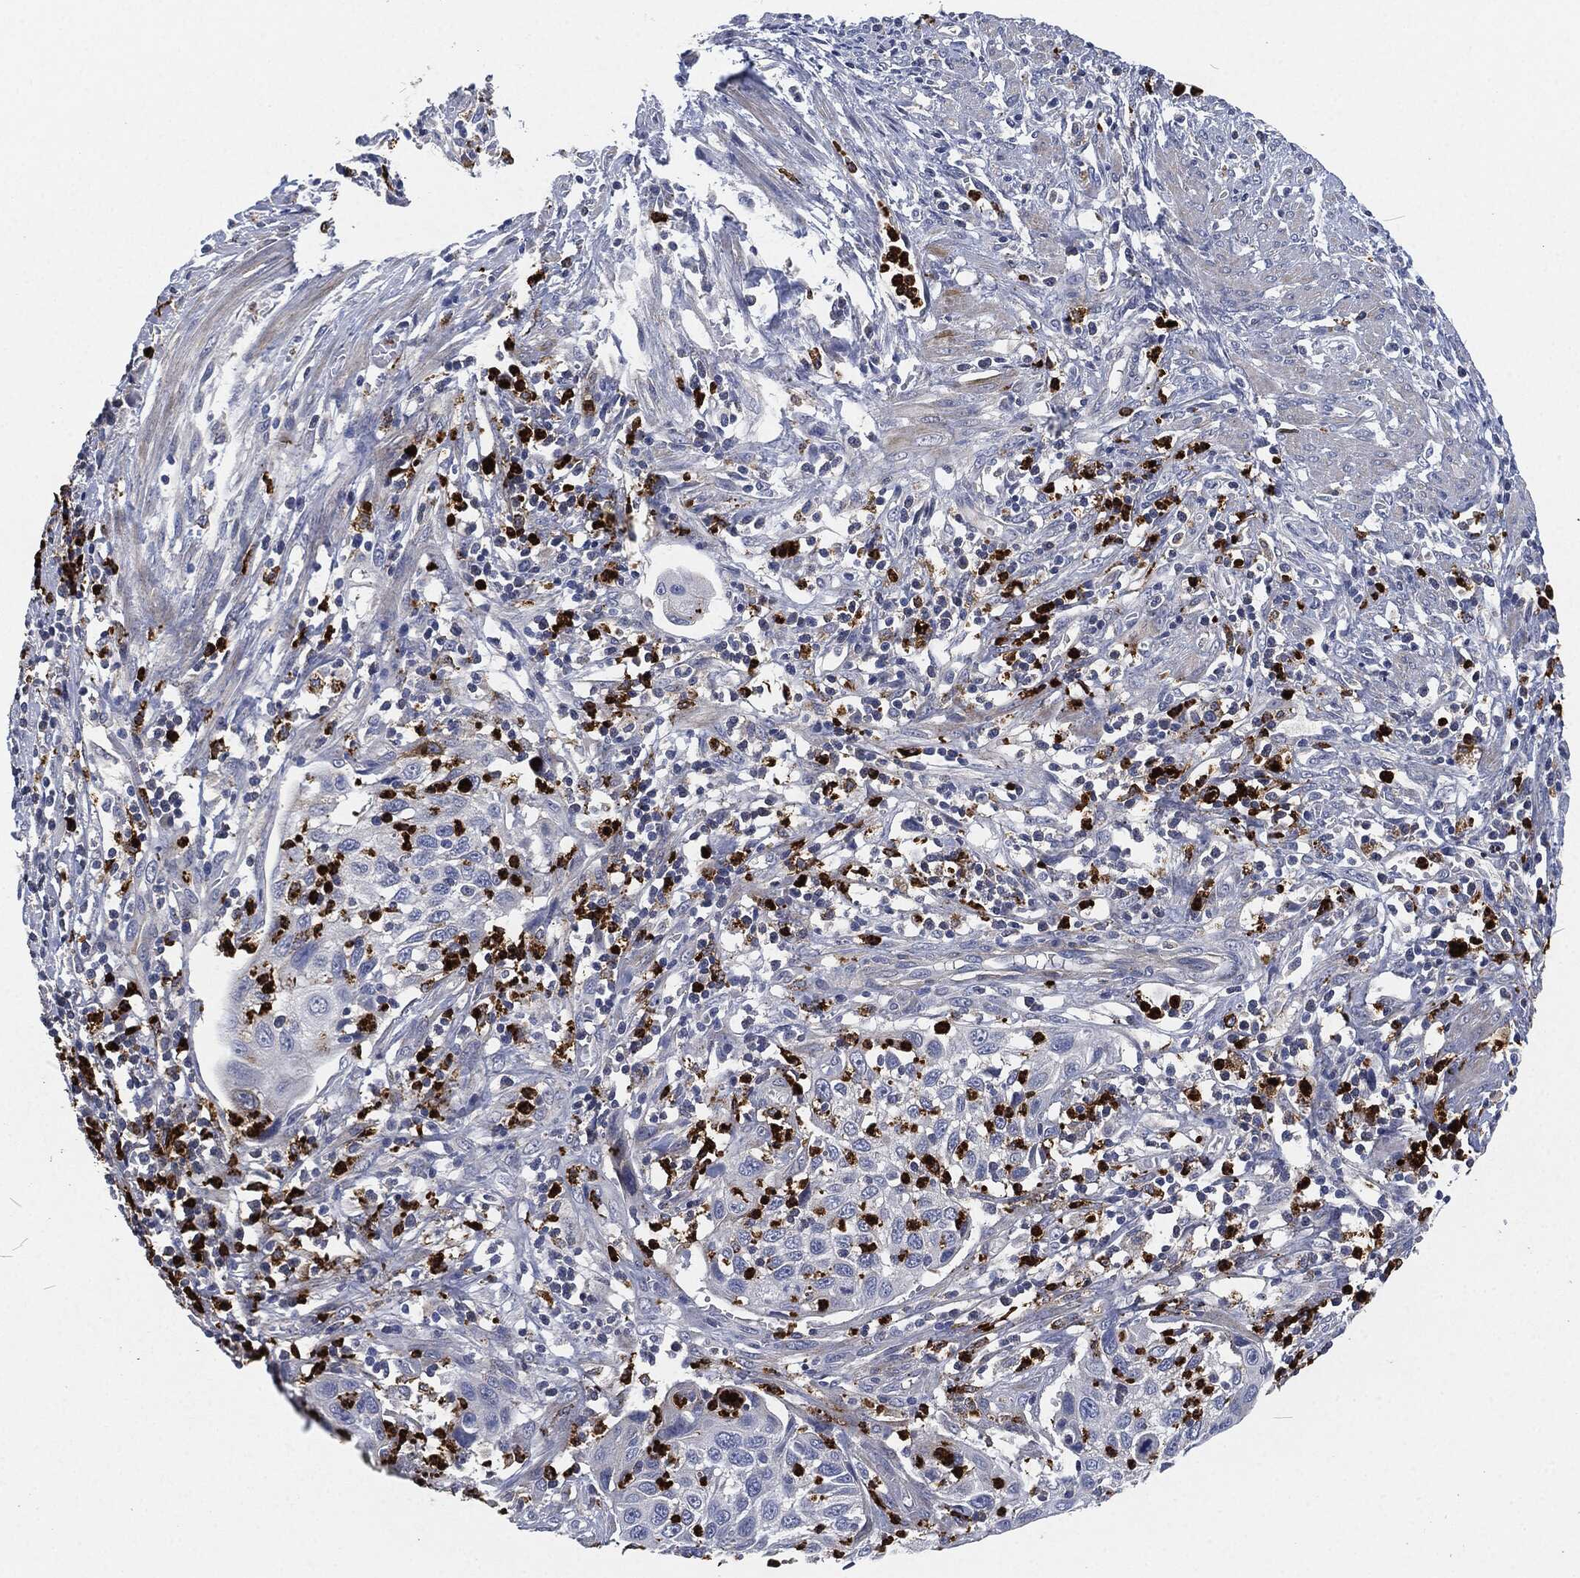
{"staining": {"intensity": "negative", "quantity": "none", "location": "none"}, "tissue": "cervical cancer", "cell_type": "Tumor cells", "image_type": "cancer", "snomed": [{"axis": "morphology", "description": "Squamous cell carcinoma, NOS"}, {"axis": "topography", "description": "Cervix"}], "caption": "Tumor cells show no significant protein staining in squamous cell carcinoma (cervical).", "gene": "MPO", "patient": {"sex": "female", "age": 70}}